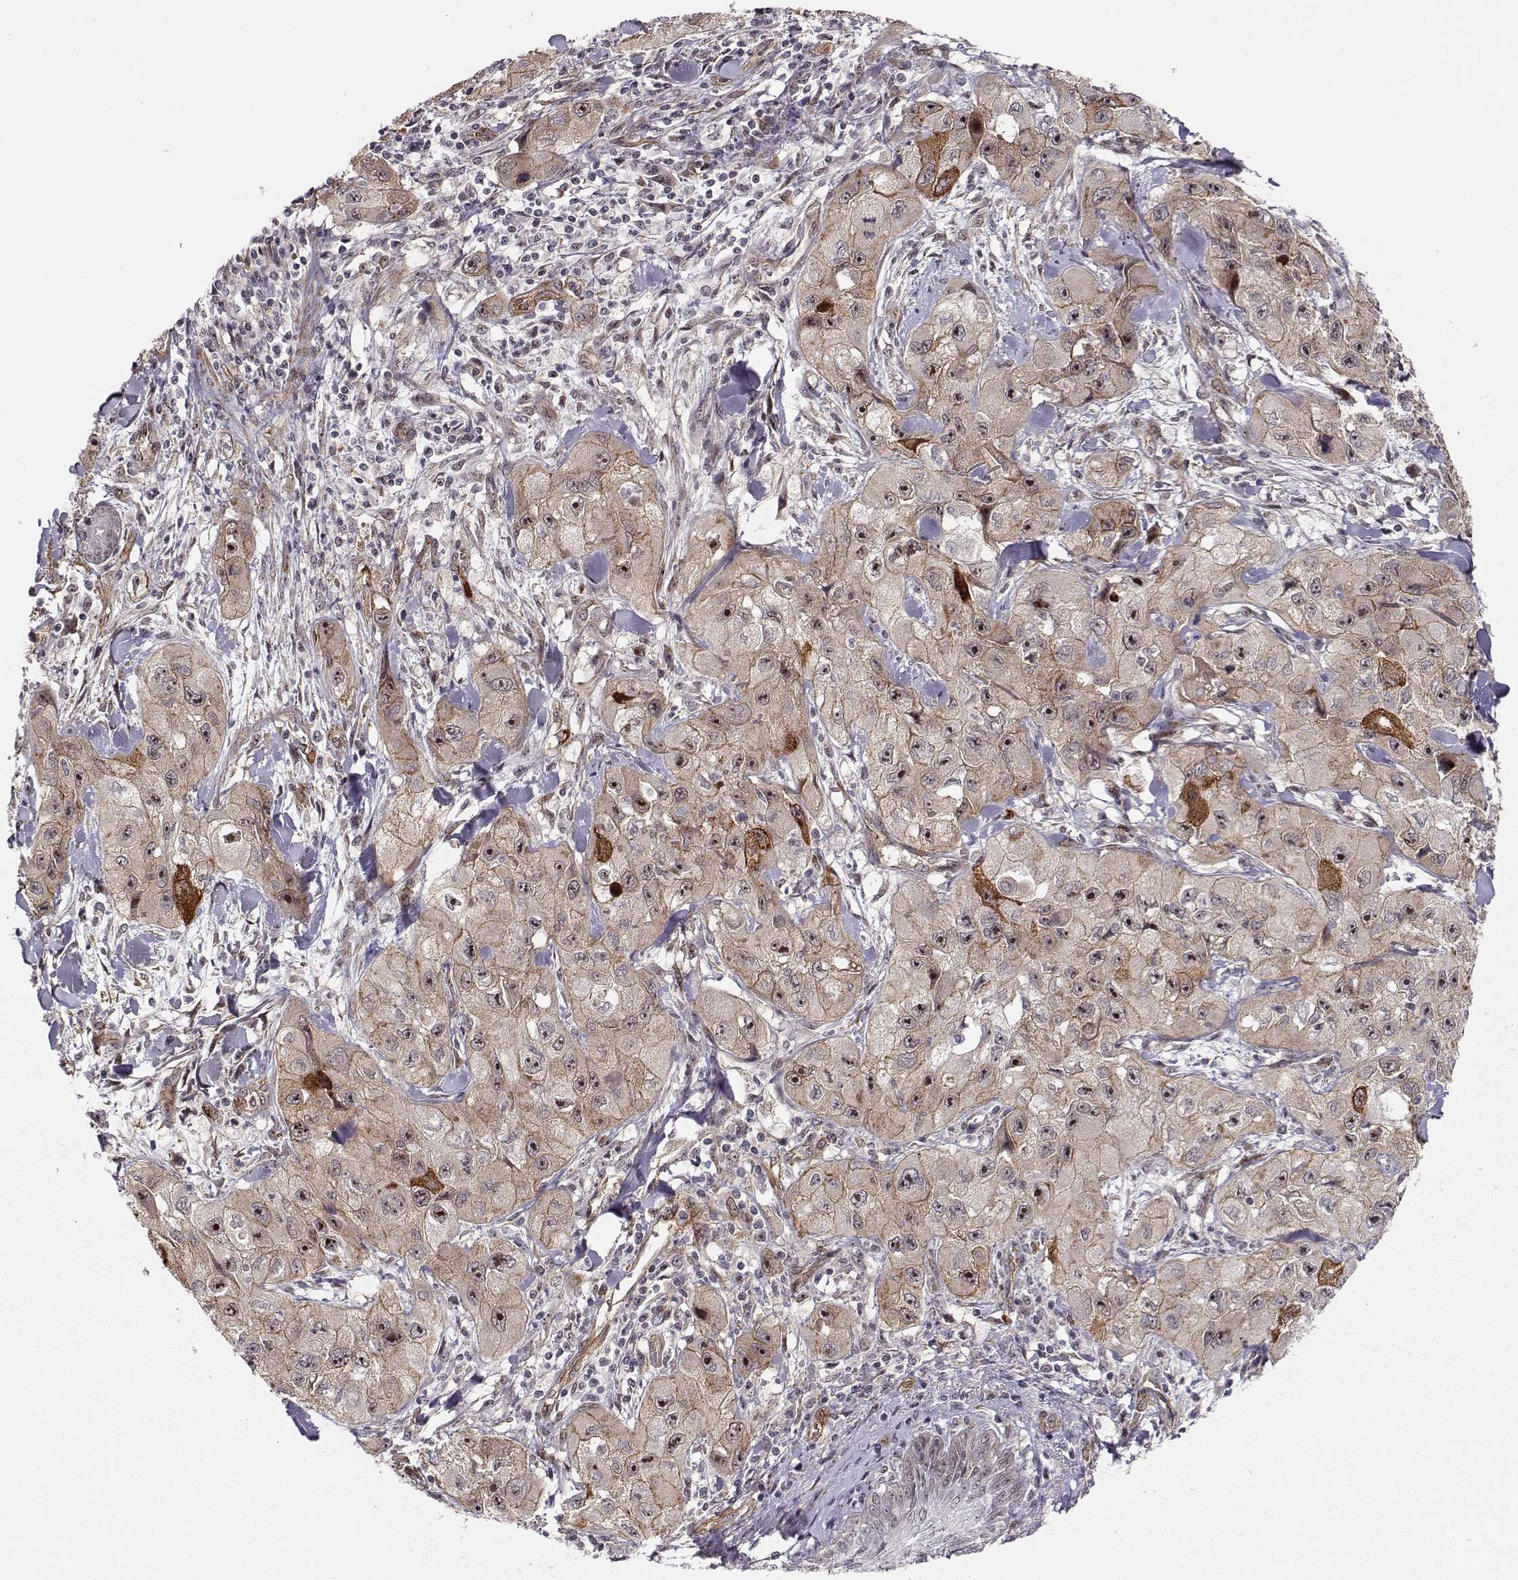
{"staining": {"intensity": "moderate", "quantity": ">75%", "location": "cytoplasmic/membranous,nuclear"}, "tissue": "skin cancer", "cell_type": "Tumor cells", "image_type": "cancer", "snomed": [{"axis": "morphology", "description": "Squamous cell carcinoma, NOS"}, {"axis": "topography", "description": "Skin"}, {"axis": "topography", "description": "Subcutis"}], "caption": "A high-resolution image shows immunohistochemistry staining of skin cancer, which displays moderate cytoplasmic/membranous and nuclear positivity in approximately >75% of tumor cells.", "gene": "CIR1", "patient": {"sex": "male", "age": 73}}